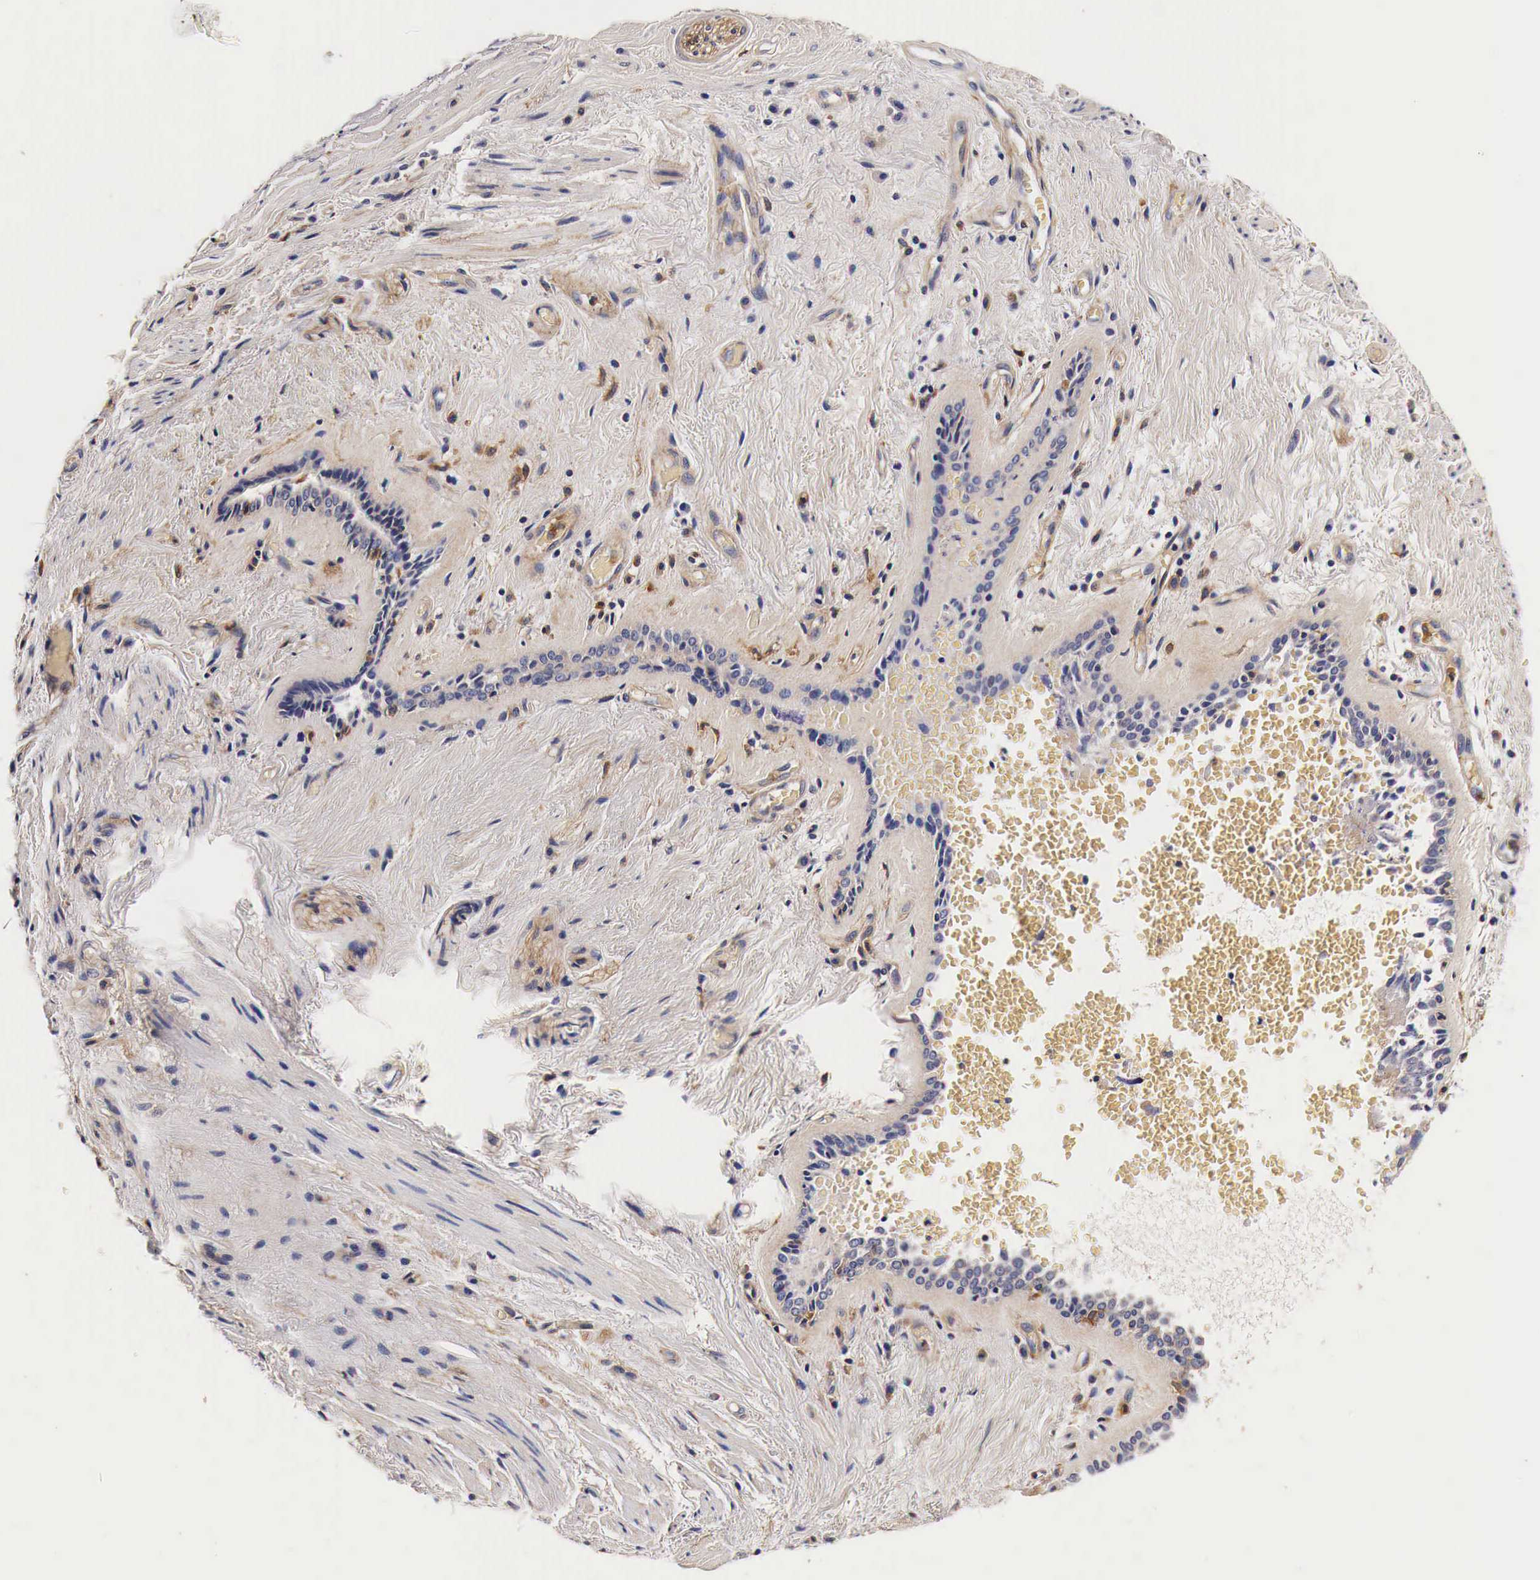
{"staining": {"intensity": "weak", "quantity": "<25%", "location": "cytoplasmic/membranous"}, "tissue": "bronchus", "cell_type": "Respiratory epithelial cells", "image_type": "normal", "snomed": [{"axis": "morphology", "description": "Normal tissue, NOS"}, {"axis": "topography", "description": "Cartilage tissue"}, {"axis": "topography", "description": "Lung"}], "caption": "This is a micrograph of IHC staining of unremarkable bronchus, which shows no positivity in respiratory epithelial cells. (DAB (3,3'-diaminobenzidine) immunohistochemistry (IHC), high magnification).", "gene": "RP2", "patient": {"sex": "male", "age": 65}}